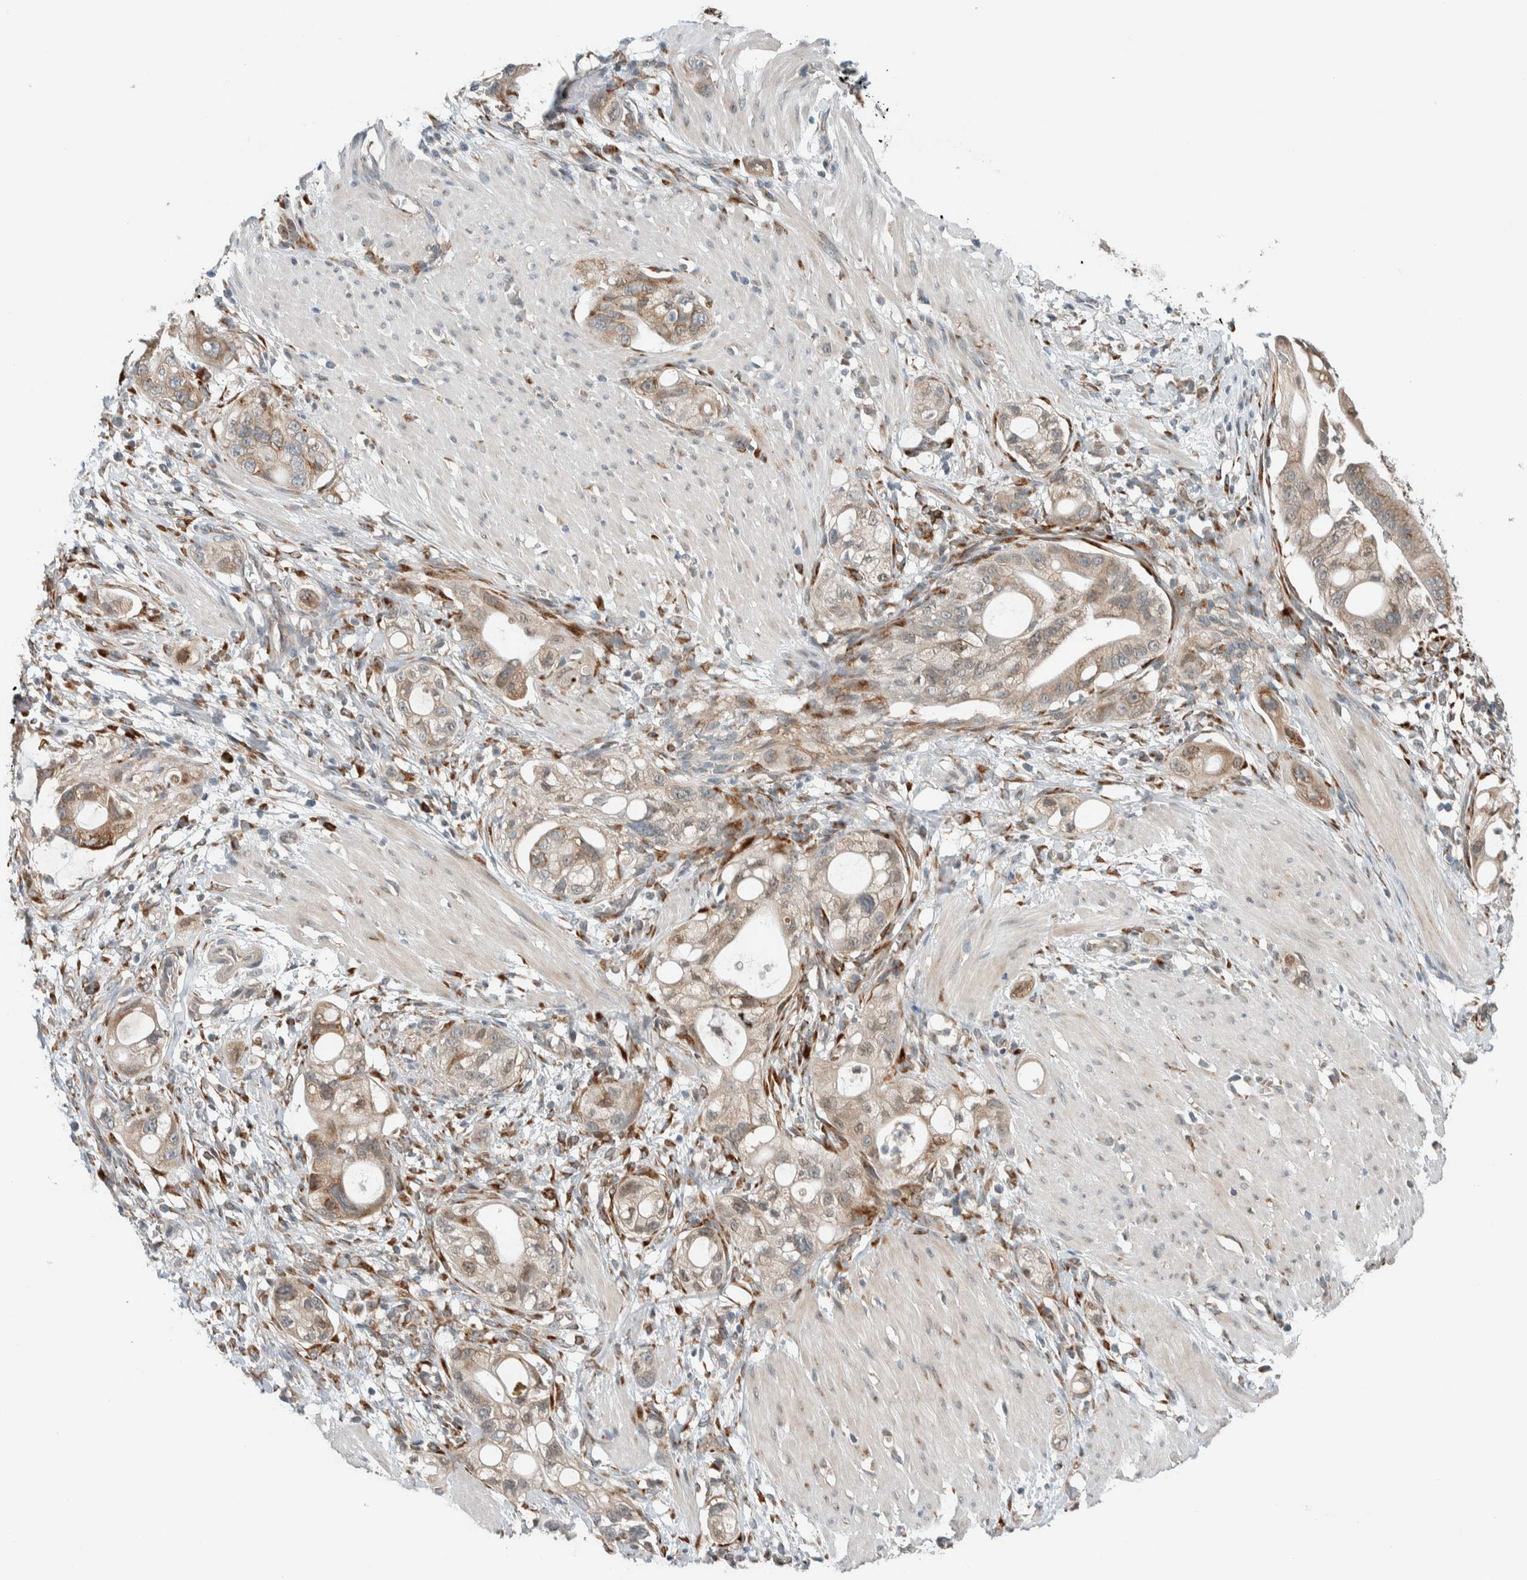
{"staining": {"intensity": "weak", "quantity": ">75%", "location": "cytoplasmic/membranous"}, "tissue": "stomach cancer", "cell_type": "Tumor cells", "image_type": "cancer", "snomed": [{"axis": "morphology", "description": "Adenocarcinoma, NOS"}, {"axis": "topography", "description": "Stomach"}, {"axis": "topography", "description": "Stomach, lower"}], "caption": "IHC (DAB (3,3'-diaminobenzidine)) staining of human stomach adenocarcinoma displays weak cytoplasmic/membranous protein staining in about >75% of tumor cells. (Stains: DAB (3,3'-diaminobenzidine) in brown, nuclei in blue, Microscopy: brightfield microscopy at high magnification).", "gene": "CTBP2", "patient": {"sex": "female", "age": 48}}